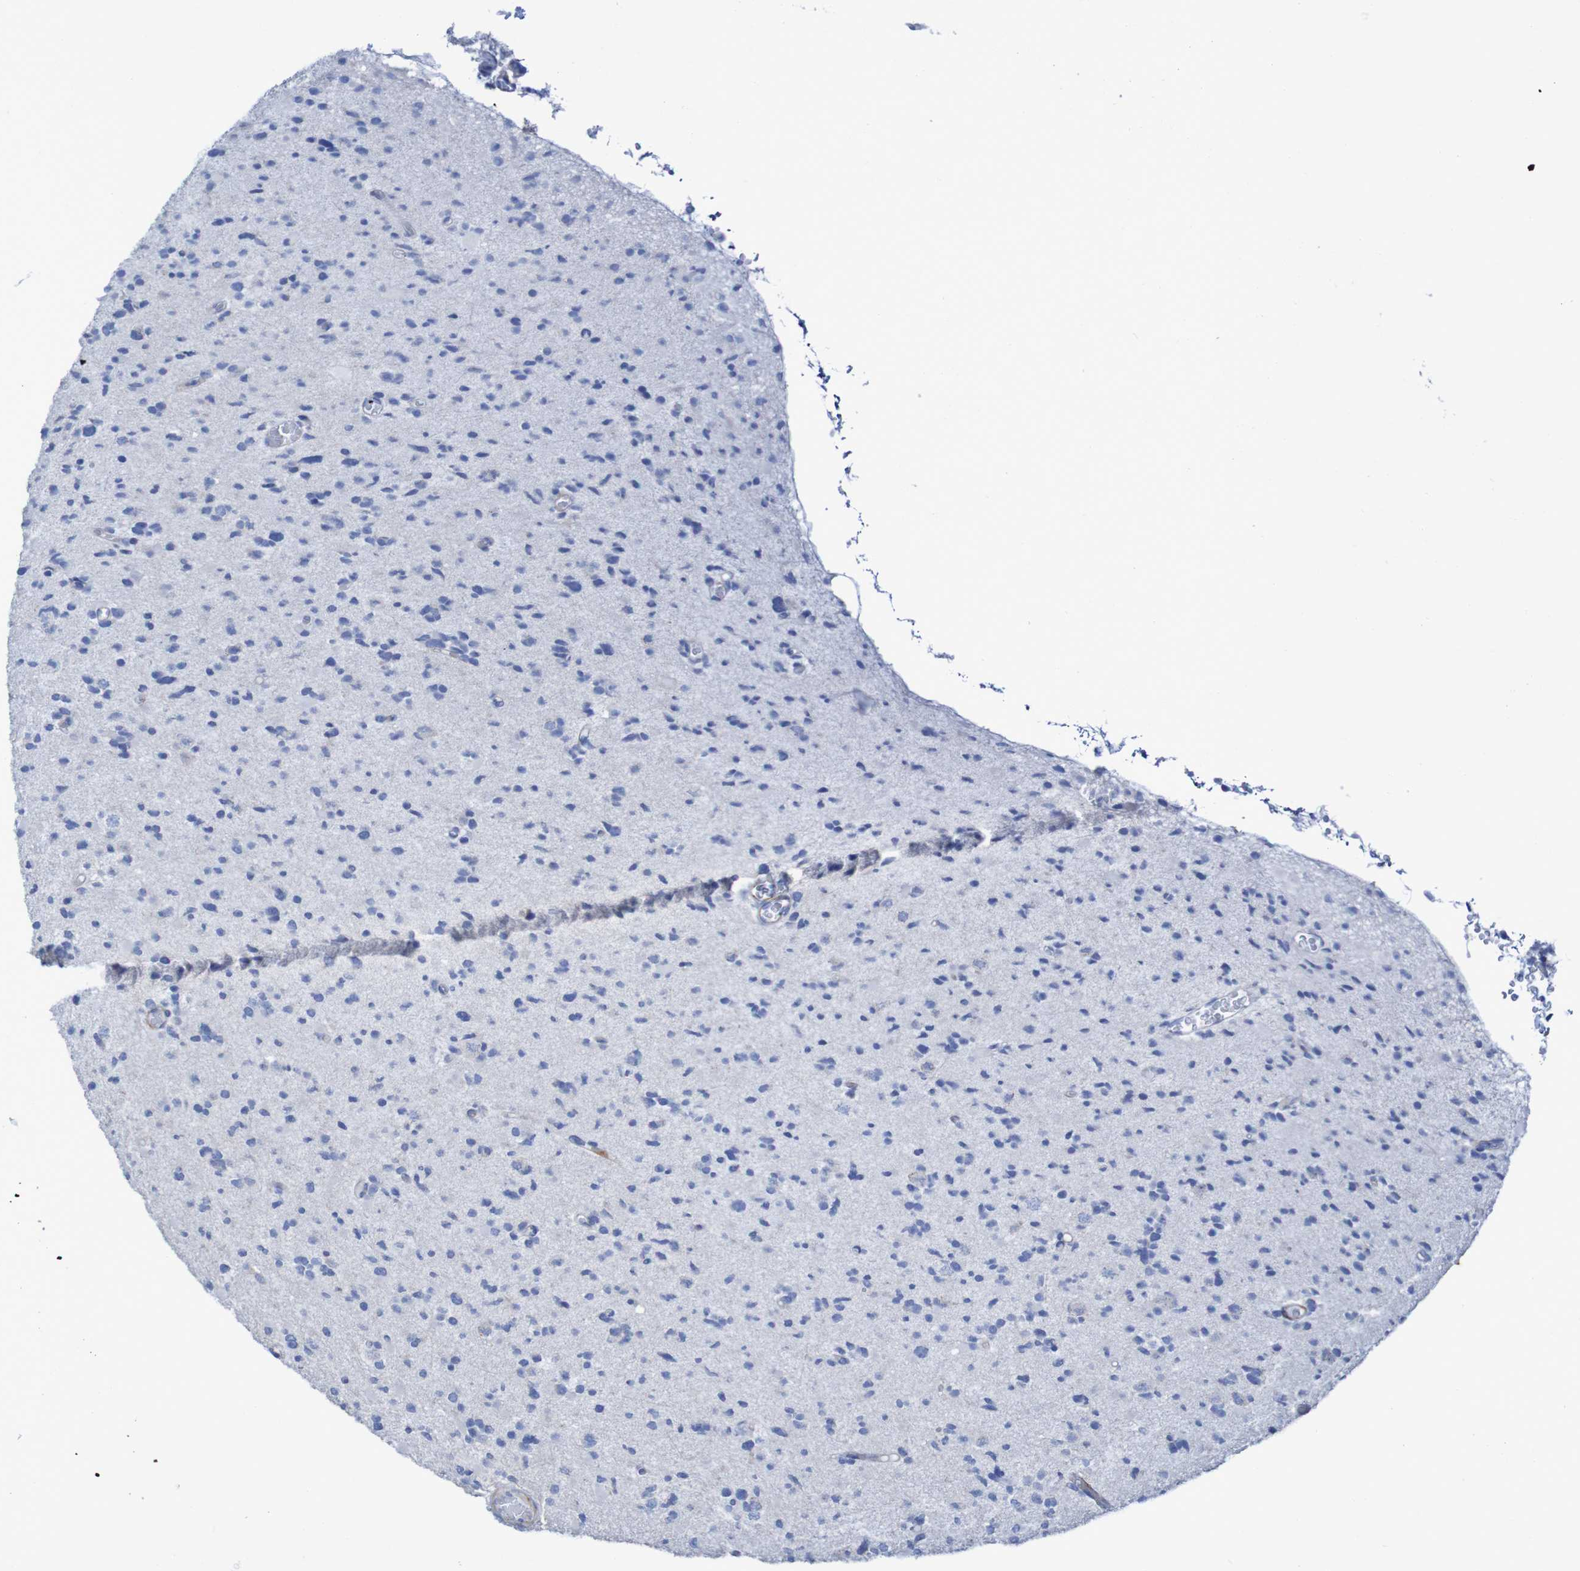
{"staining": {"intensity": "negative", "quantity": "none", "location": "none"}, "tissue": "glioma", "cell_type": "Tumor cells", "image_type": "cancer", "snomed": [{"axis": "morphology", "description": "Glioma, malignant, Low grade"}, {"axis": "topography", "description": "Brain"}], "caption": "The histopathology image reveals no significant positivity in tumor cells of malignant low-grade glioma. Brightfield microscopy of IHC stained with DAB (3,3'-diaminobenzidine) (brown) and hematoxylin (blue), captured at high magnification.", "gene": "RNF182", "patient": {"sex": "female", "age": 22}}